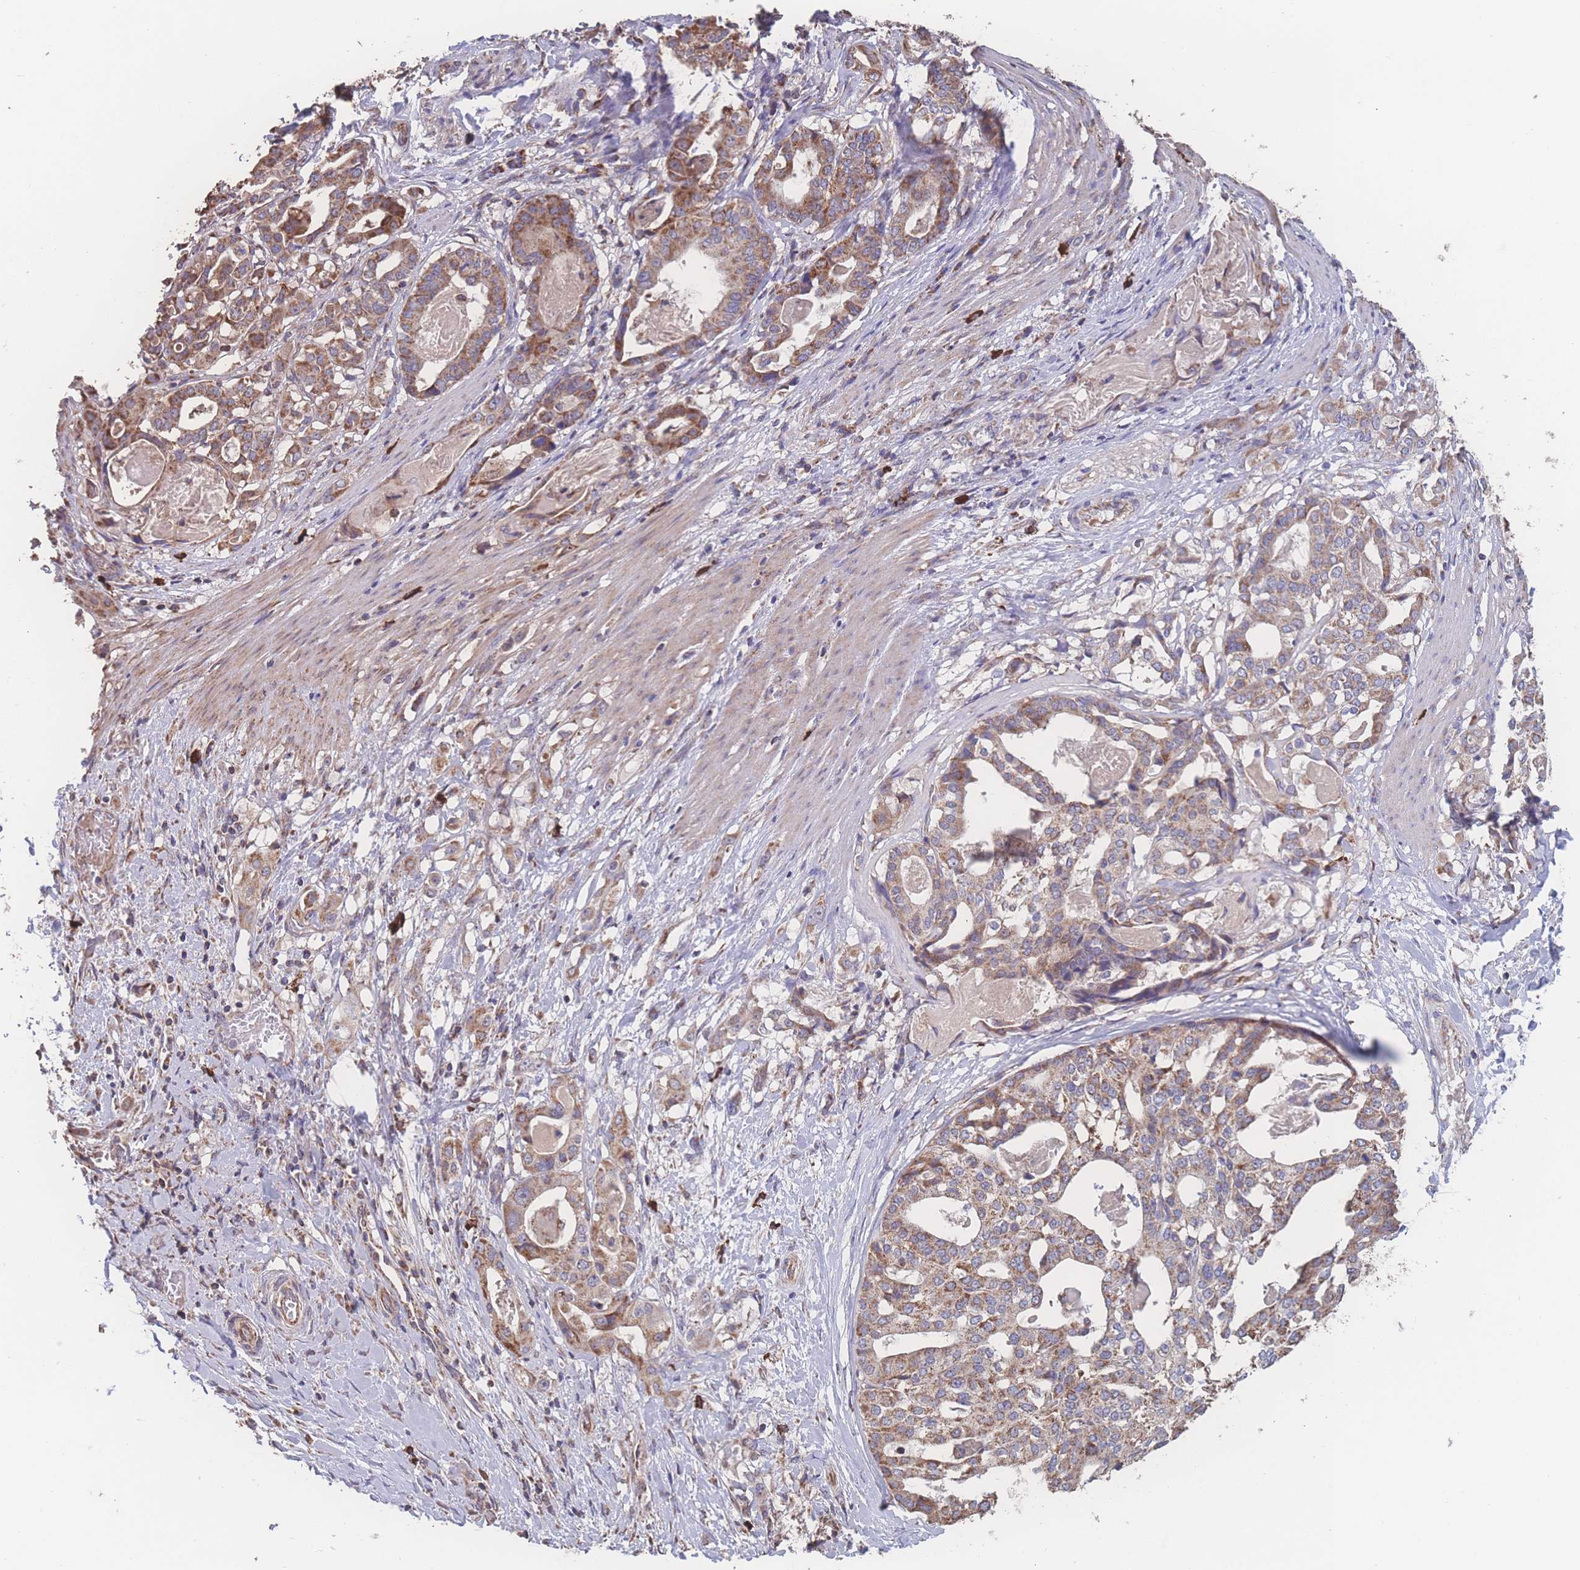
{"staining": {"intensity": "moderate", "quantity": ">75%", "location": "cytoplasmic/membranous"}, "tissue": "stomach cancer", "cell_type": "Tumor cells", "image_type": "cancer", "snomed": [{"axis": "morphology", "description": "Adenocarcinoma, NOS"}, {"axis": "topography", "description": "Stomach"}], "caption": "Immunohistochemistry histopathology image of neoplastic tissue: human stomach cancer stained using immunohistochemistry exhibits medium levels of moderate protein expression localized specifically in the cytoplasmic/membranous of tumor cells, appearing as a cytoplasmic/membranous brown color.", "gene": "SGSM3", "patient": {"sex": "male", "age": 48}}